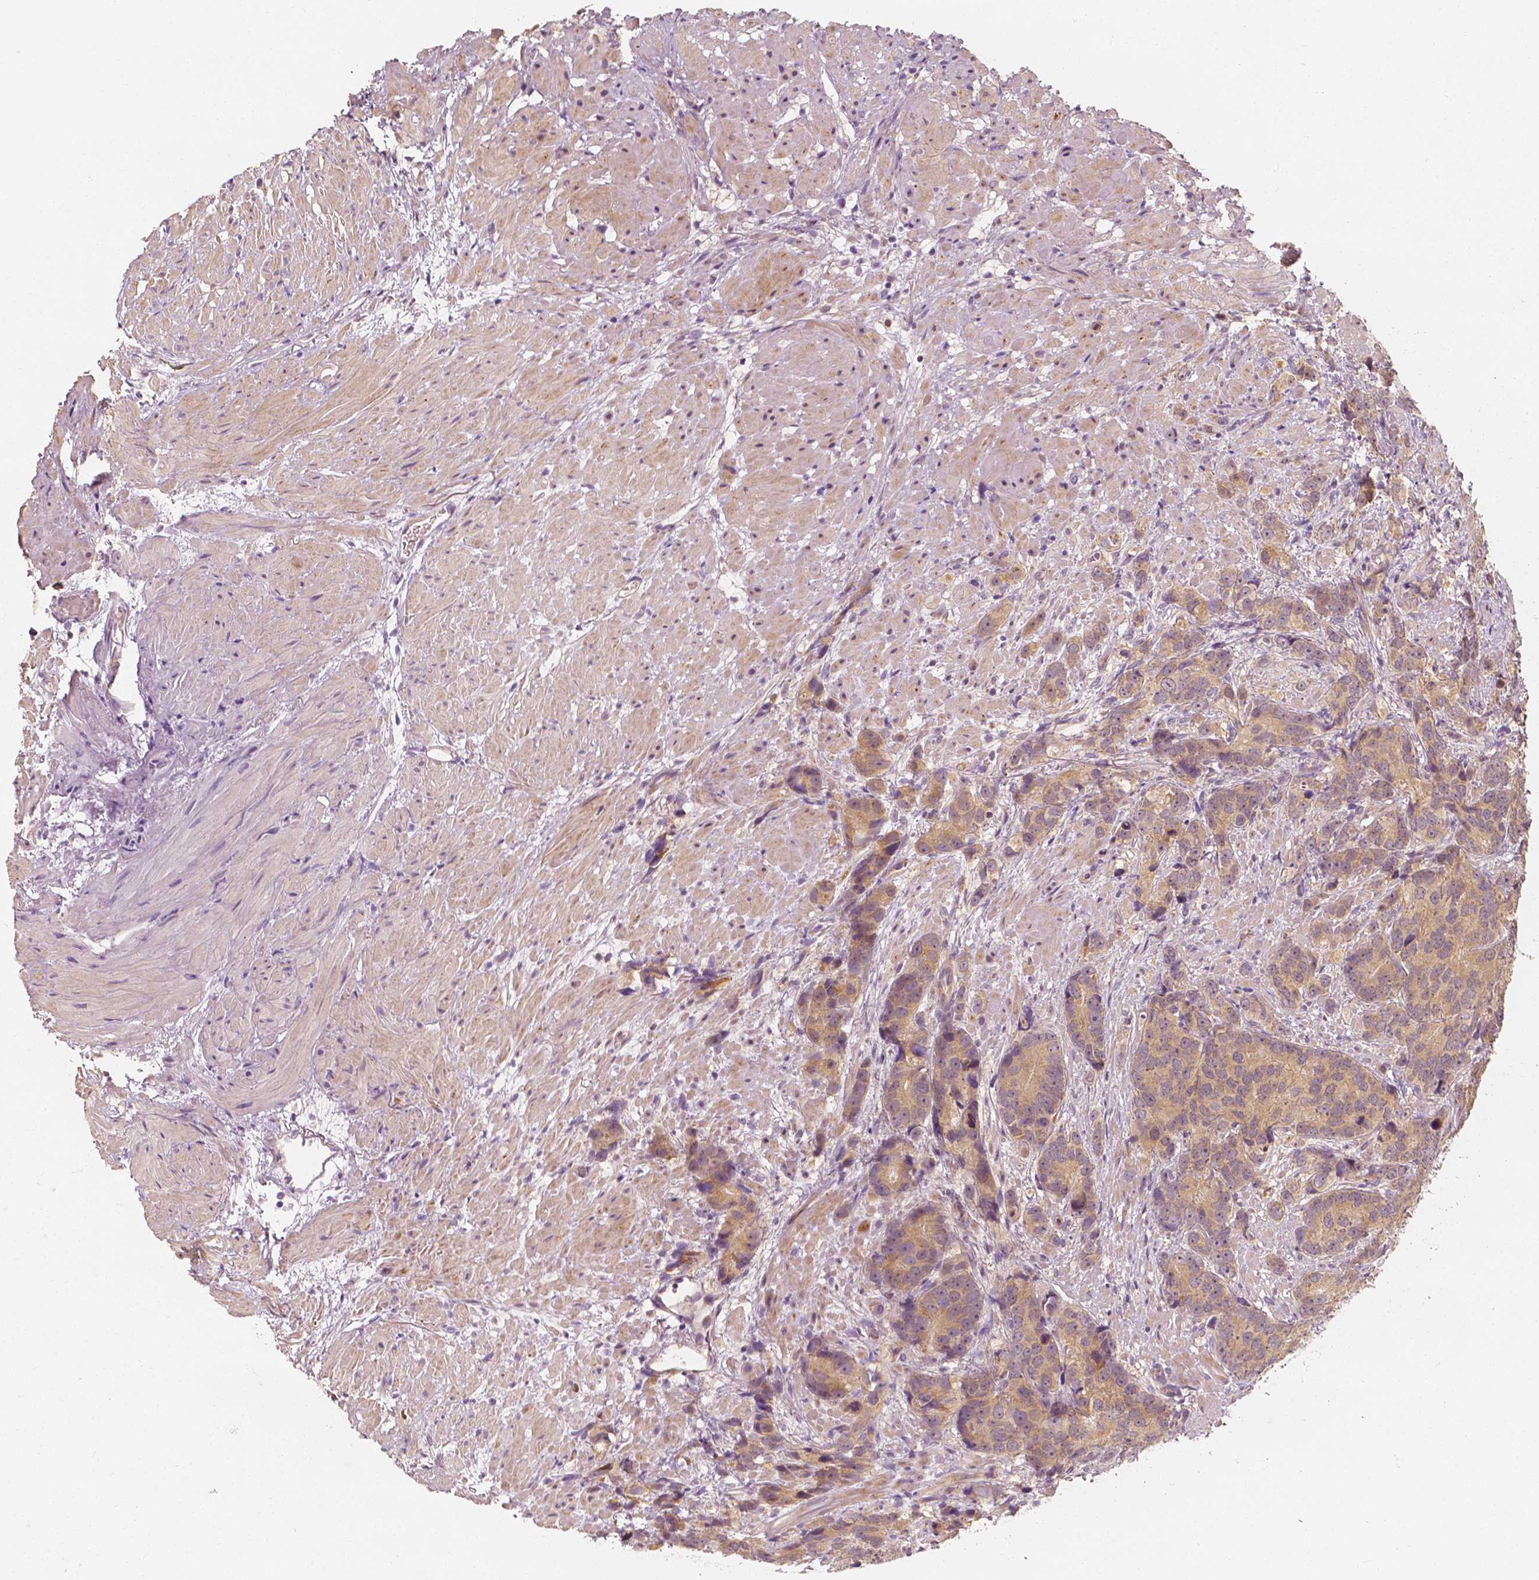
{"staining": {"intensity": "weak", "quantity": ">75%", "location": "cytoplasmic/membranous"}, "tissue": "prostate cancer", "cell_type": "Tumor cells", "image_type": "cancer", "snomed": [{"axis": "morphology", "description": "Adenocarcinoma, High grade"}, {"axis": "topography", "description": "Prostate"}], "caption": "High-magnification brightfield microscopy of prostate adenocarcinoma (high-grade) stained with DAB (brown) and counterstained with hematoxylin (blue). tumor cells exhibit weak cytoplasmic/membranous staining is present in about>75% of cells. (DAB IHC with brightfield microscopy, high magnification).", "gene": "SHPK", "patient": {"sex": "male", "age": 90}}